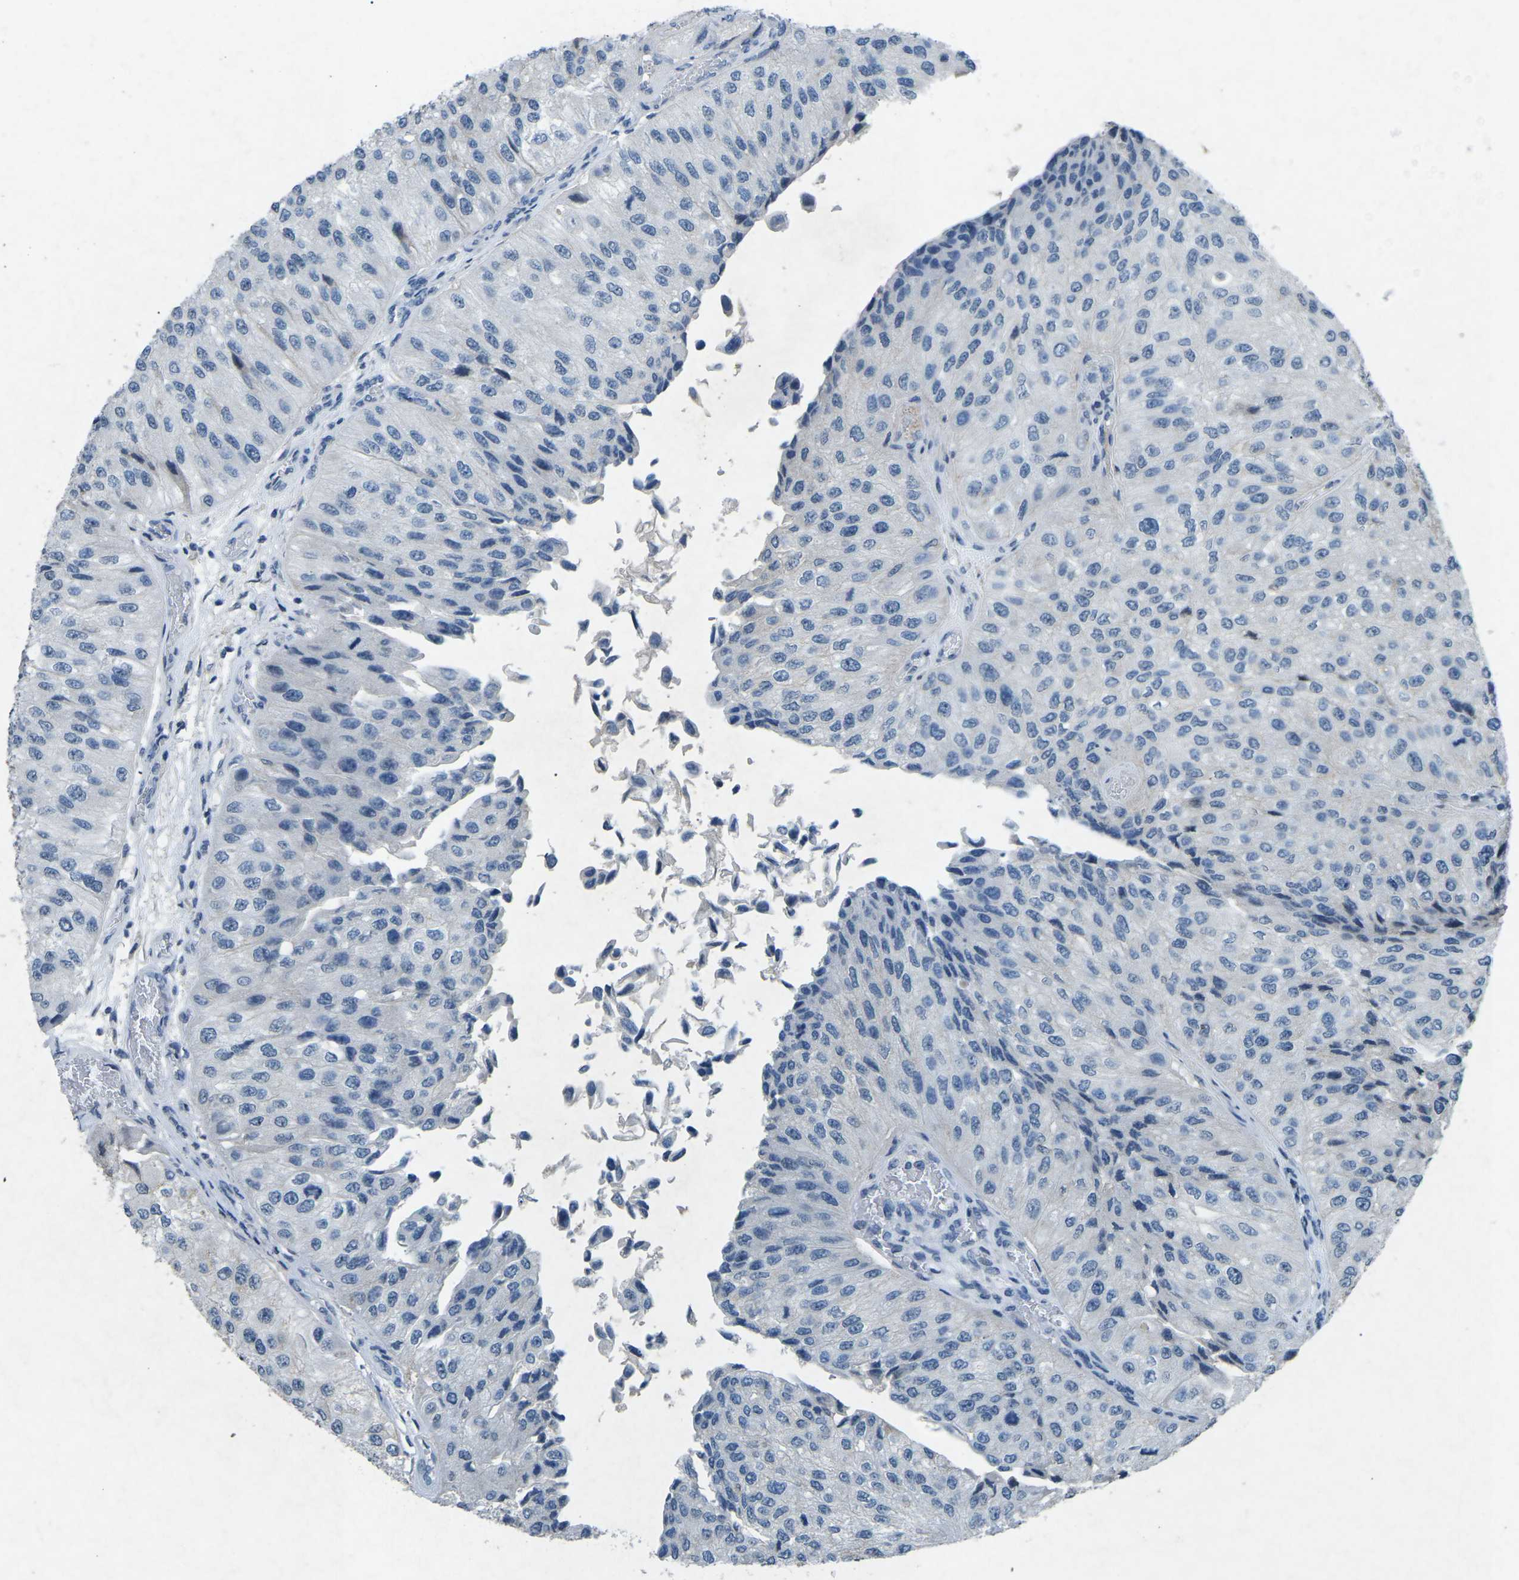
{"staining": {"intensity": "negative", "quantity": "none", "location": "none"}, "tissue": "urothelial cancer", "cell_type": "Tumor cells", "image_type": "cancer", "snomed": [{"axis": "morphology", "description": "Urothelial carcinoma, High grade"}, {"axis": "topography", "description": "Kidney"}, {"axis": "topography", "description": "Urinary bladder"}], "caption": "DAB (3,3'-diaminobenzidine) immunohistochemical staining of urothelial cancer demonstrates no significant staining in tumor cells.", "gene": "A1BG", "patient": {"sex": "male", "age": 77}}